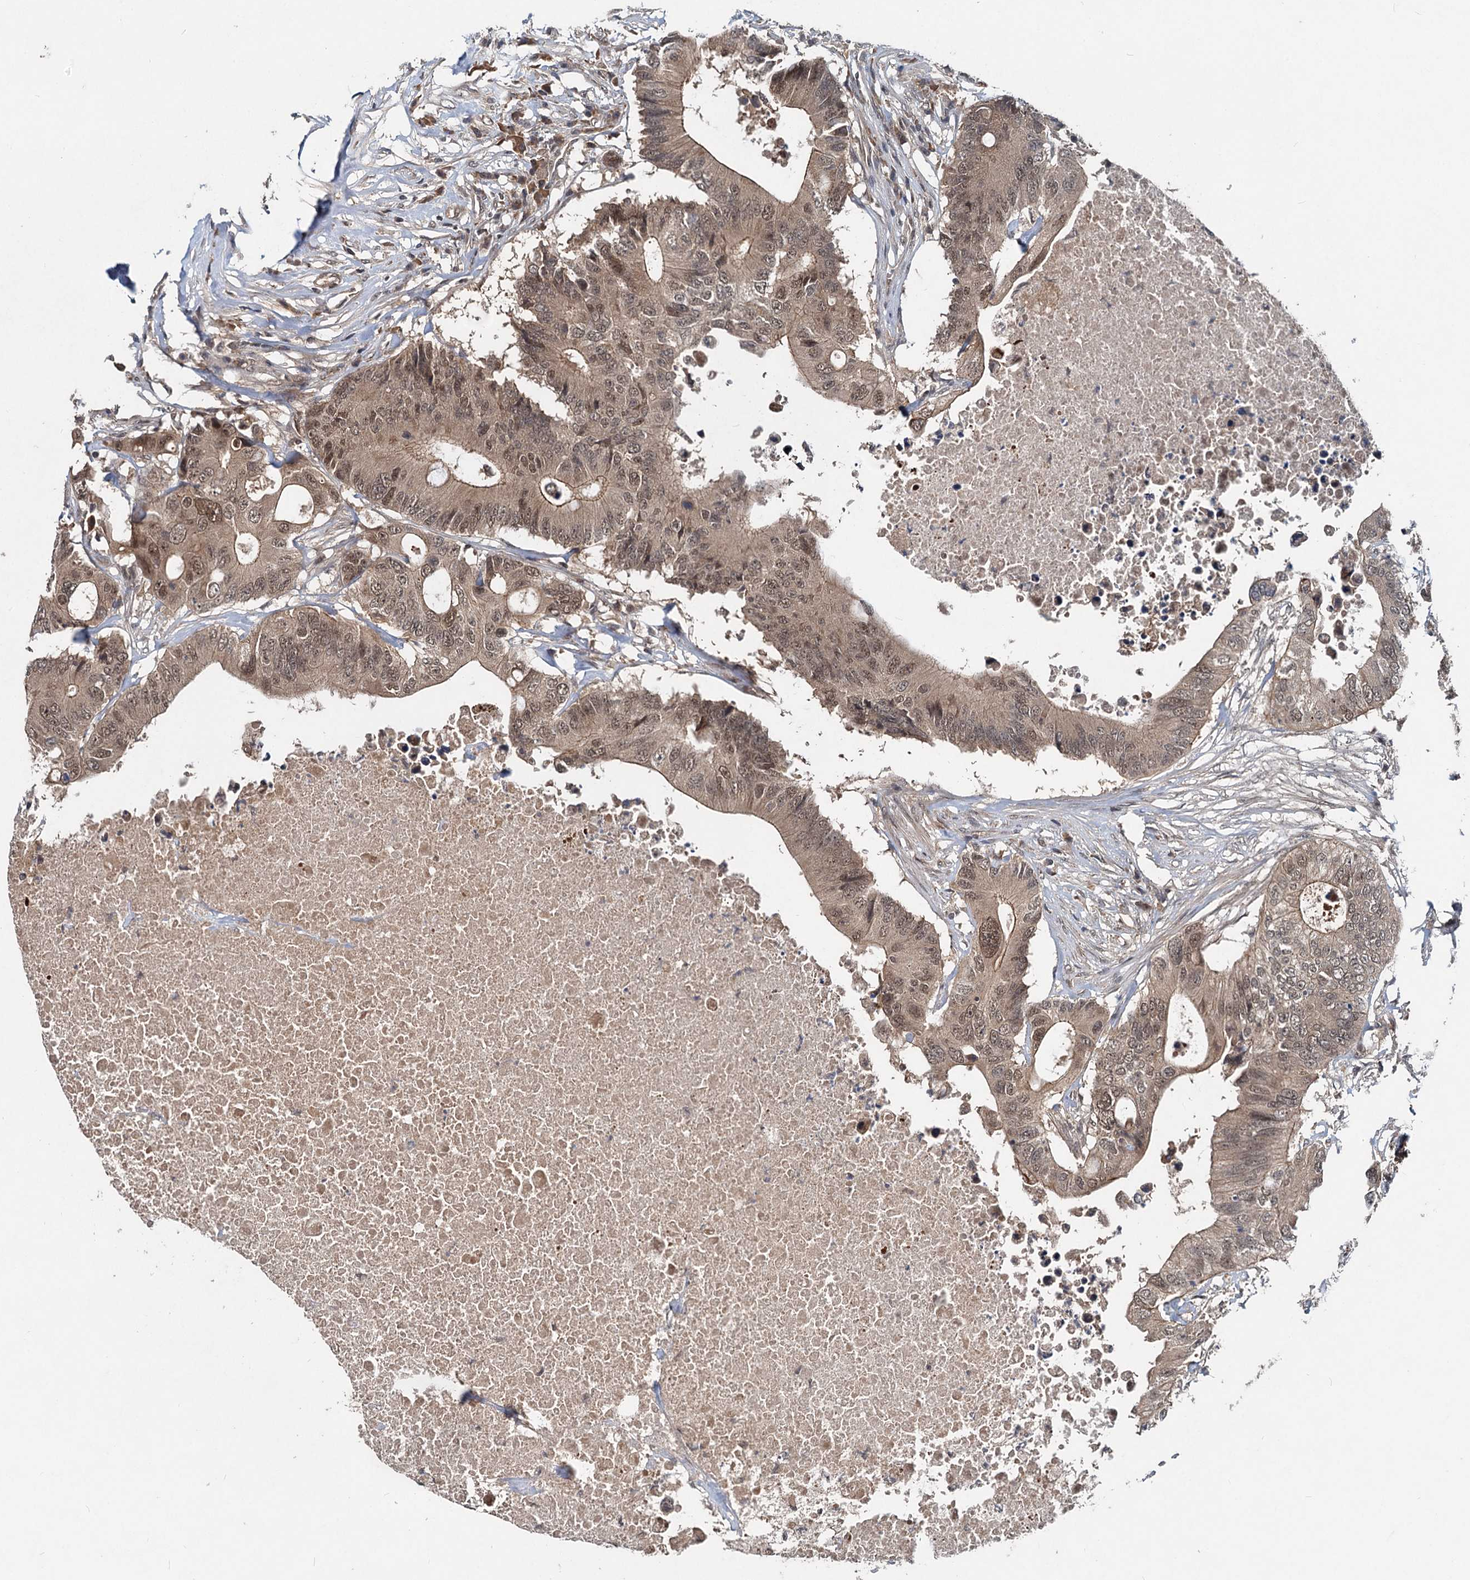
{"staining": {"intensity": "moderate", "quantity": ">75%", "location": "cytoplasmic/membranous,nuclear"}, "tissue": "colorectal cancer", "cell_type": "Tumor cells", "image_type": "cancer", "snomed": [{"axis": "morphology", "description": "Adenocarcinoma, NOS"}, {"axis": "topography", "description": "Colon"}], "caption": "Moderate cytoplasmic/membranous and nuclear positivity for a protein is appreciated in approximately >75% of tumor cells of colorectal cancer (adenocarcinoma) using immunohistochemistry.", "gene": "RITA1", "patient": {"sex": "male", "age": 71}}